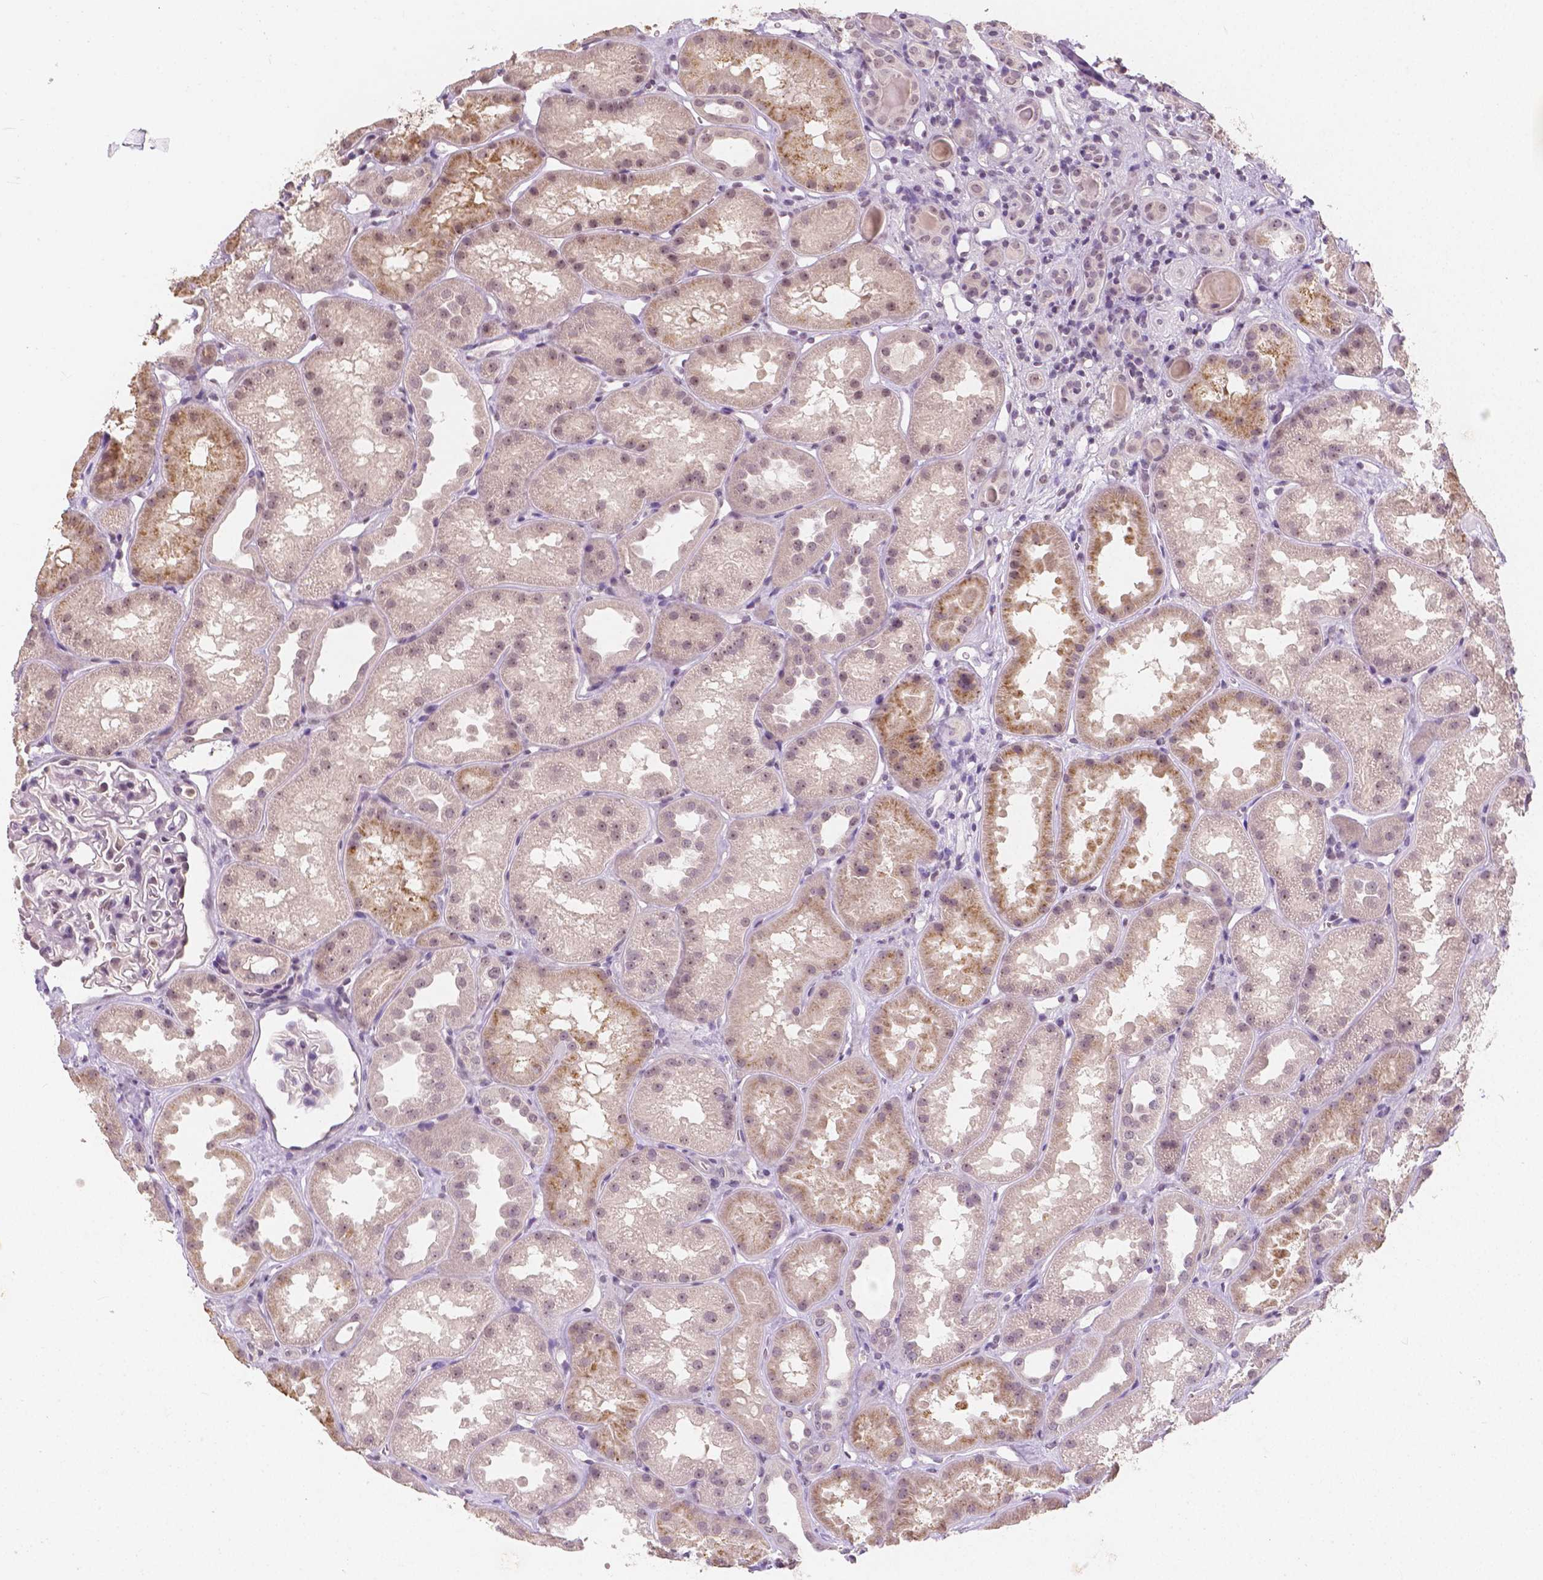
{"staining": {"intensity": "negative", "quantity": "none", "location": "none"}, "tissue": "kidney", "cell_type": "Cells in glomeruli", "image_type": "normal", "snomed": [{"axis": "morphology", "description": "Normal tissue, NOS"}, {"axis": "topography", "description": "Kidney"}], "caption": "Immunohistochemistry (IHC) of benign human kidney exhibits no staining in cells in glomeruli. (DAB immunohistochemistry visualized using brightfield microscopy, high magnification).", "gene": "NOLC1", "patient": {"sex": "male", "age": 61}}